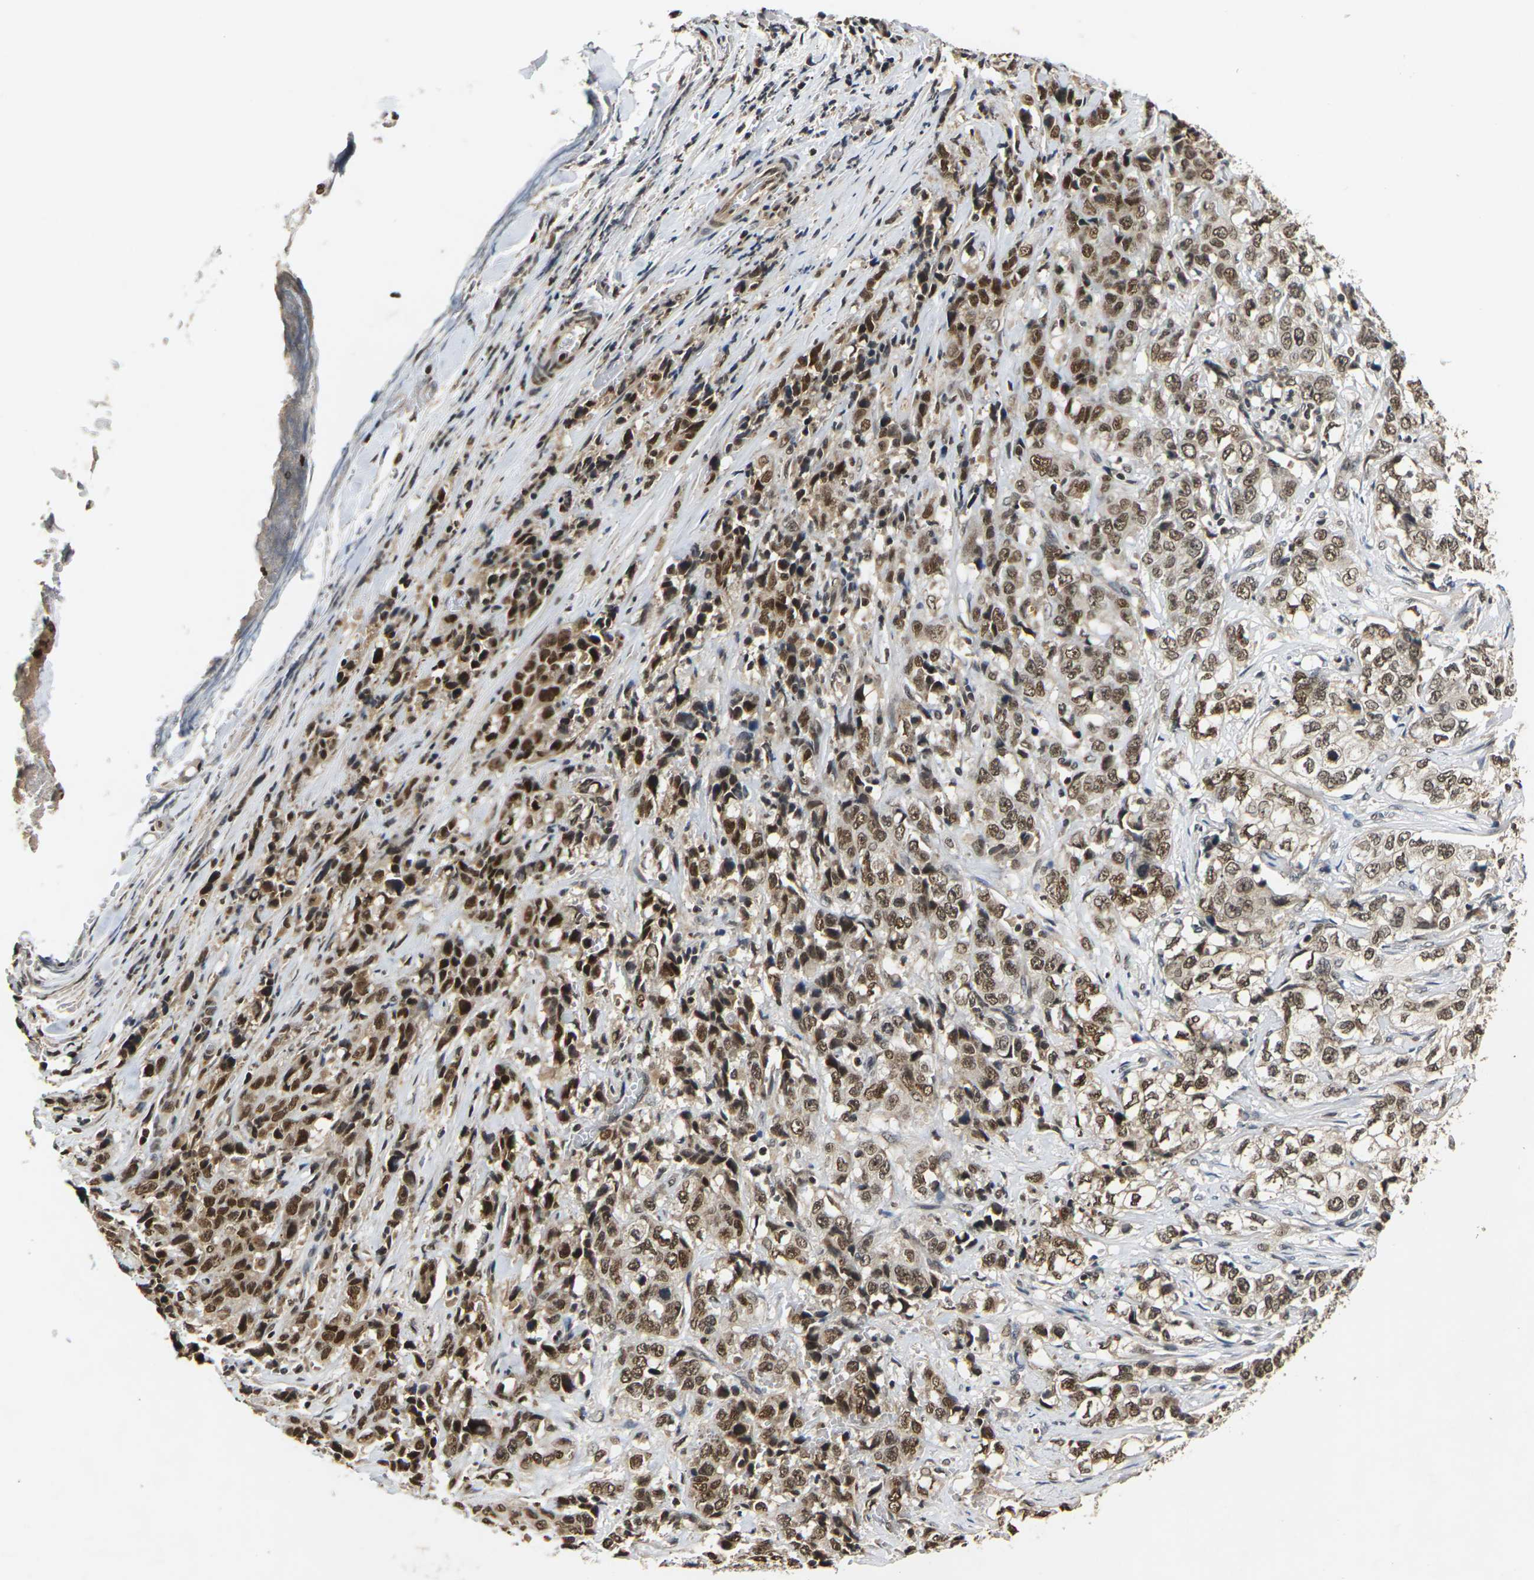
{"staining": {"intensity": "strong", "quantity": ">75%", "location": "nuclear"}, "tissue": "stomach cancer", "cell_type": "Tumor cells", "image_type": "cancer", "snomed": [{"axis": "morphology", "description": "Adenocarcinoma, NOS"}, {"axis": "topography", "description": "Stomach"}], "caption": "Tumor cells display high levels of strong nuclear expression in about >75% of cells in stomach cancer (adenocarcinoma). (IHC, brightfield microscopy, high magnification).", "gene": "NELFA", "patient": {"sex": "male", "age": 48}}